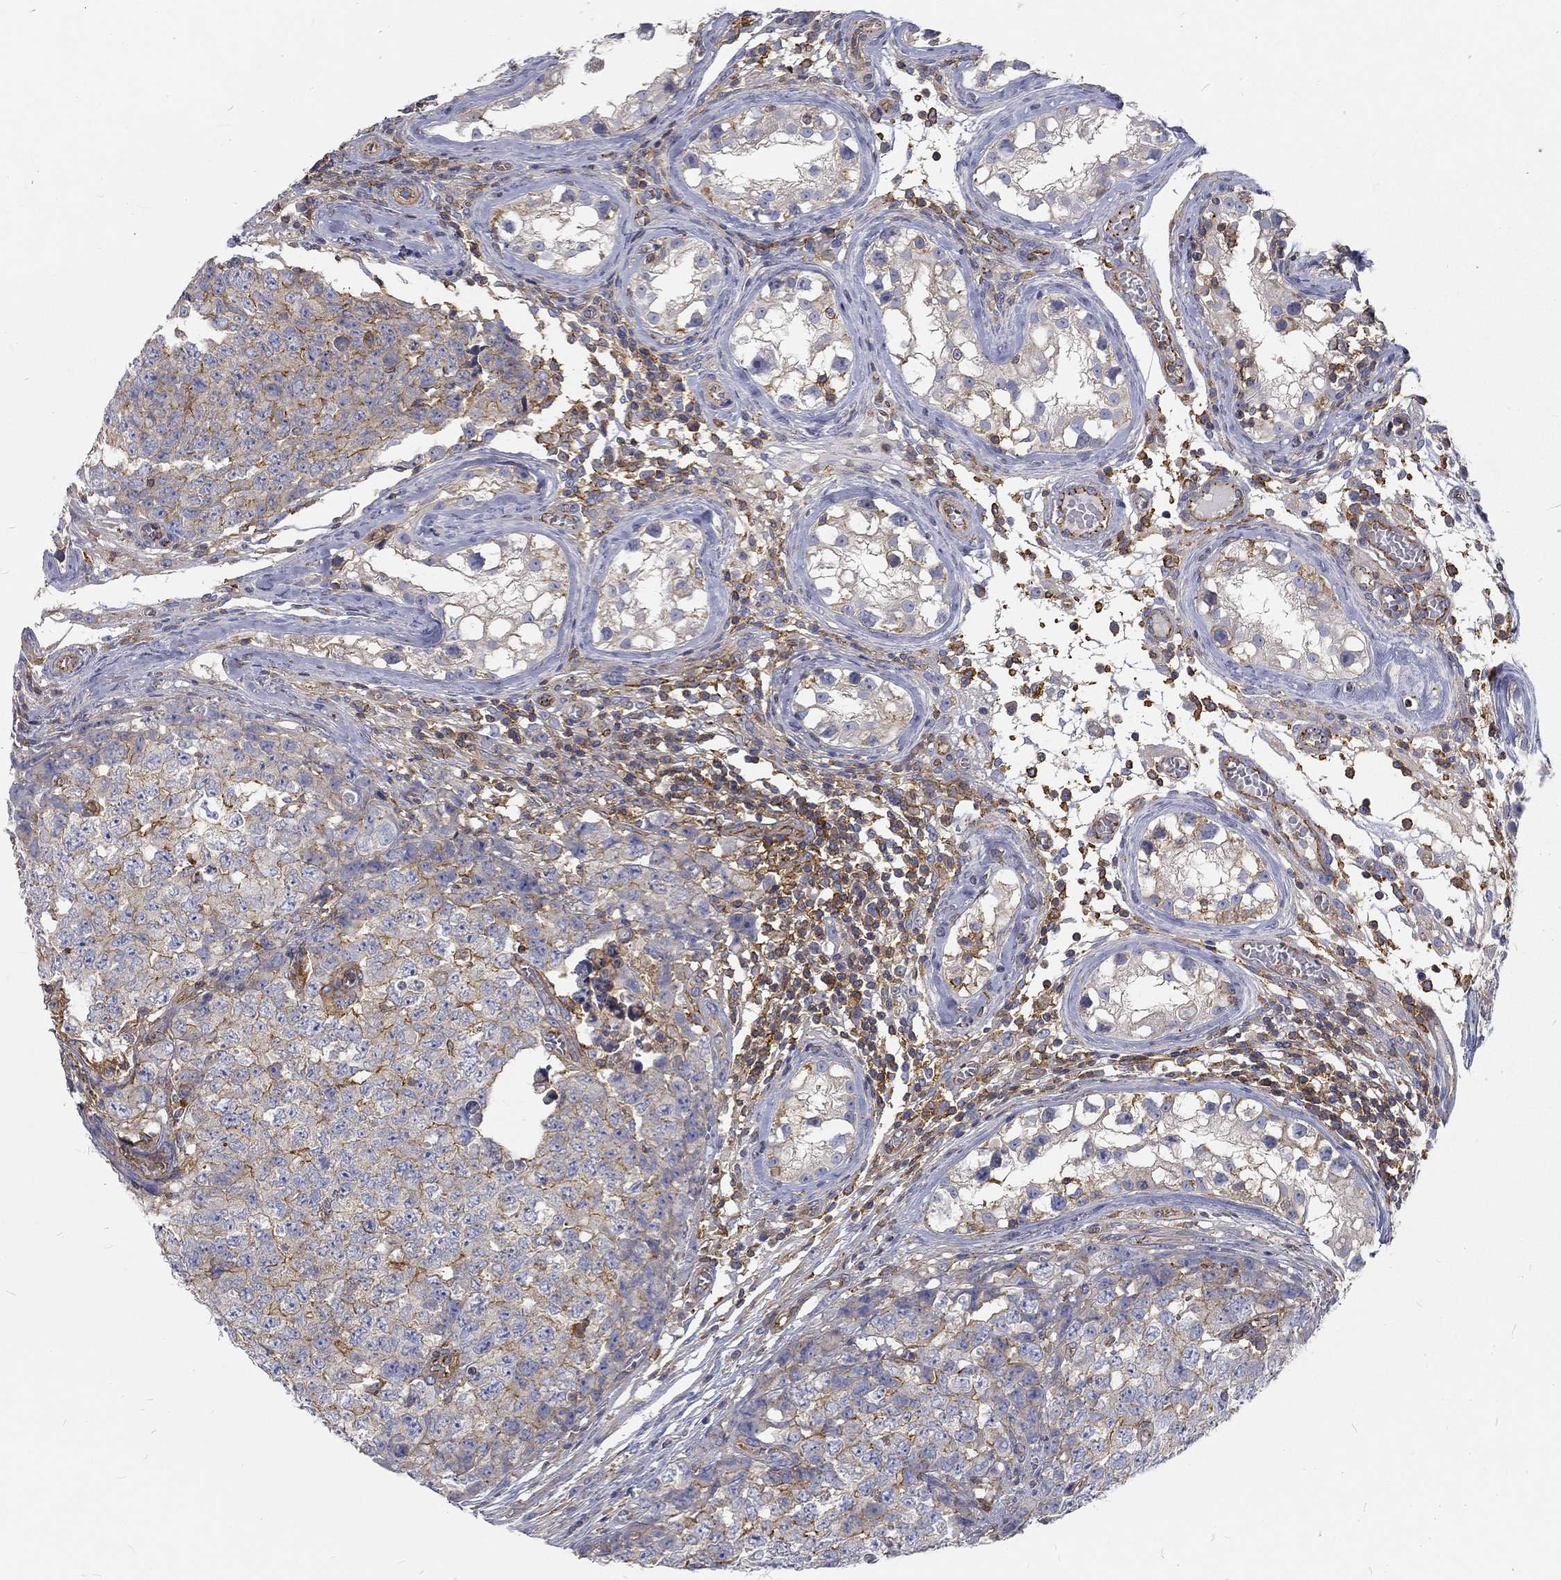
{"staining": {"intensity": "moderate", "quantity": "<25%", "location": "cytoplasmic/membranous"}, "tissue": "testis cancer", "cell_type": "Tumor cells", "image_type": "cancer", "snomed": [{"axis": "morphology", "description": "Carcinoma, Embryonal, NOS"}, {"axis": "topography", "description": "Testis"}], "caption": "IHC (DAB) staining of embryonal carcinoma (testis) displays moderate cytoplasmic/membranous protein staining in approximately <25% of tumor cells. (IHC, brightfield microscopy, high magnification).", "gene": "MTMR11", "patient": {"sex": "male", "age": 23}}